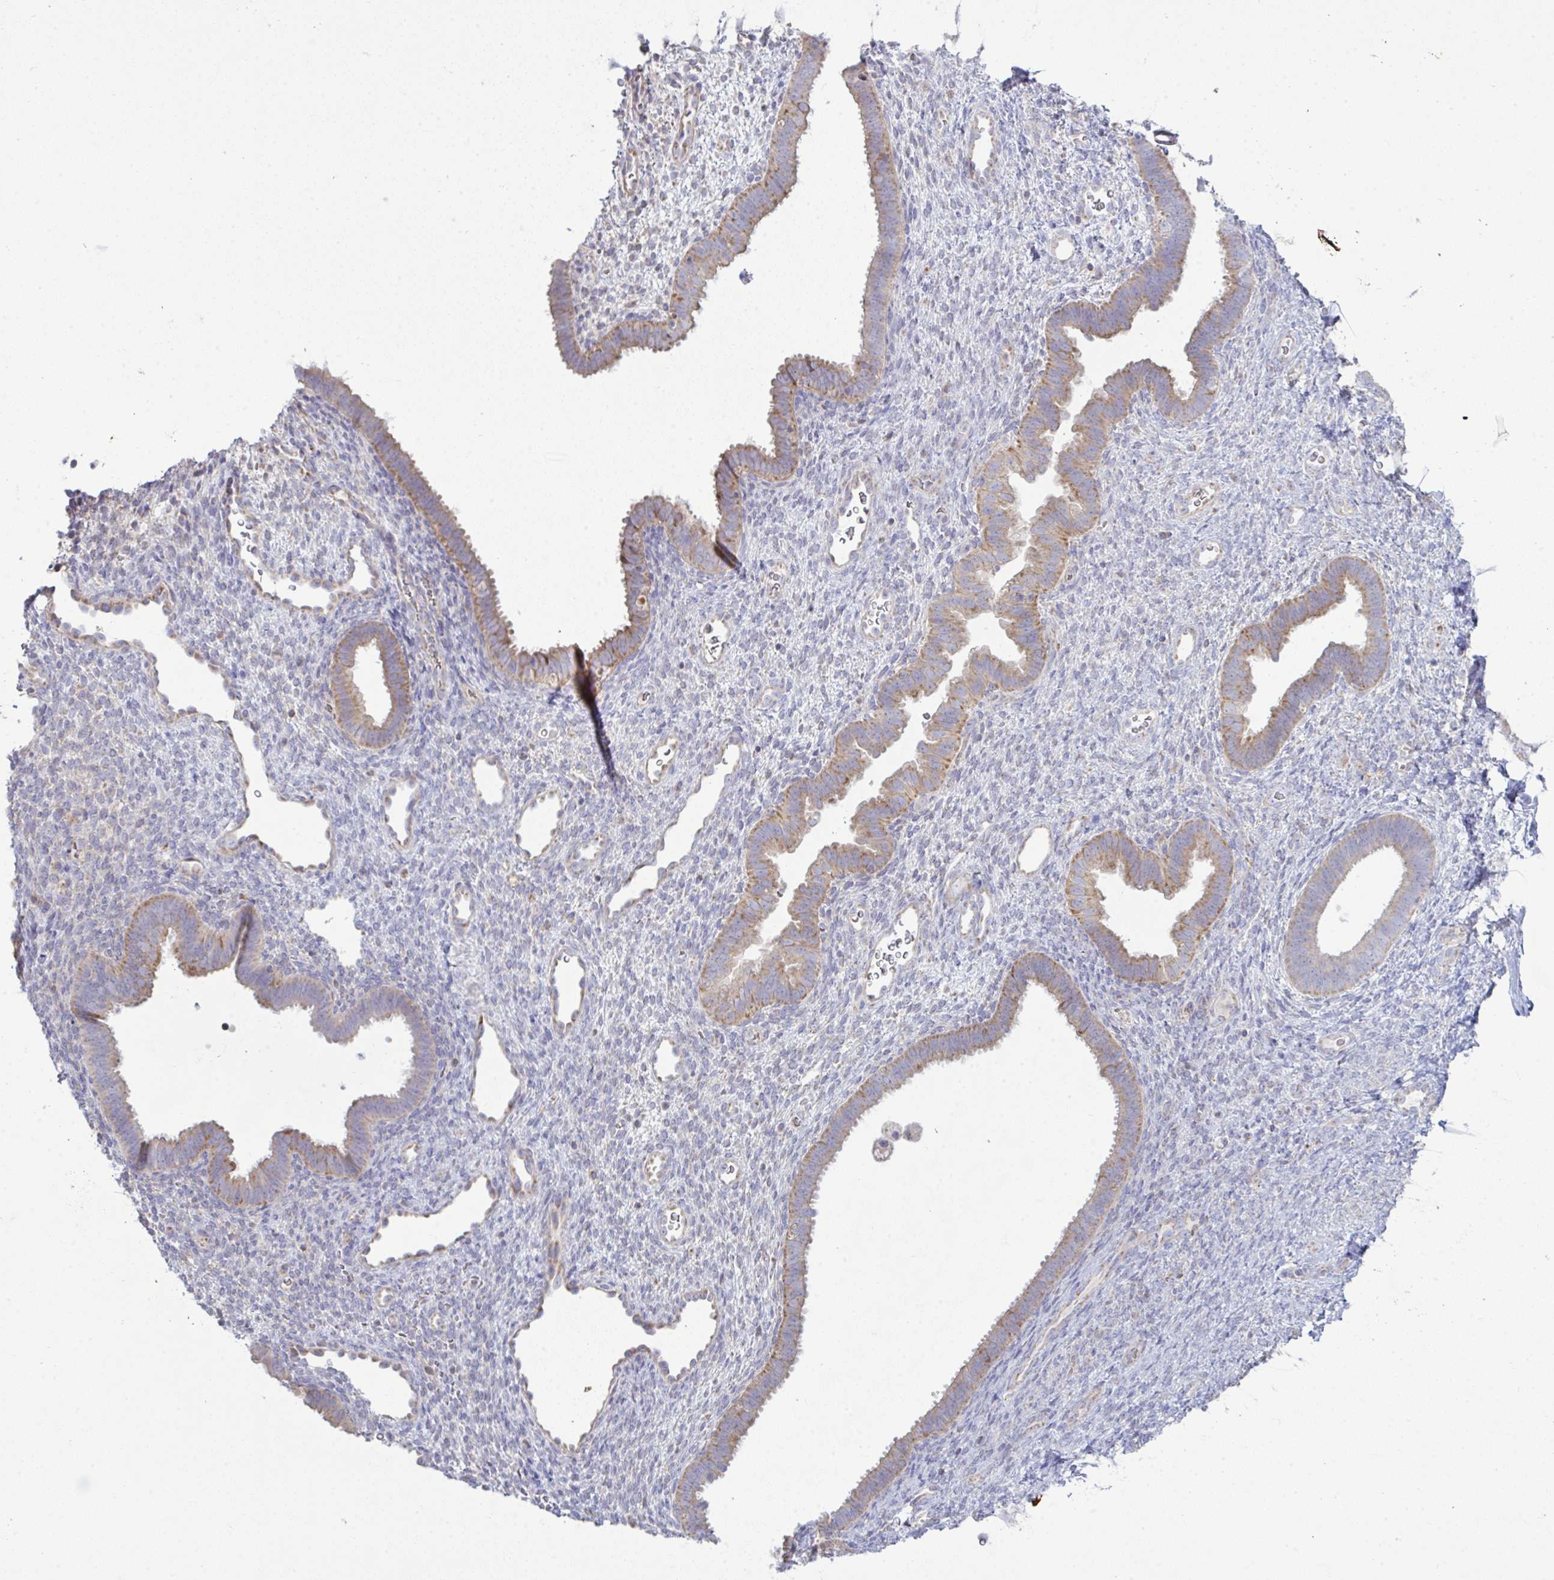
{"staining": {"intensity": "negative", "quantity": "none", "location": "none"}, "tissue": "endometrium", "cell_type": "Cells in endometrial stroma", "image_type": "normal", "snomed": [{"axis": "morphology", "description": "Normal tissue, NOS"}, {"axis": "topography", "description": "Endometrium"}], "caption": "An IHC micrograph of unremarkable endometrium is shown. There is no staining in cells in endometrial stroma of endometrium. Nuclei are stained in blue.", "gene": "NDUFA7", "patient": {"sex": "female", "age": 34}}